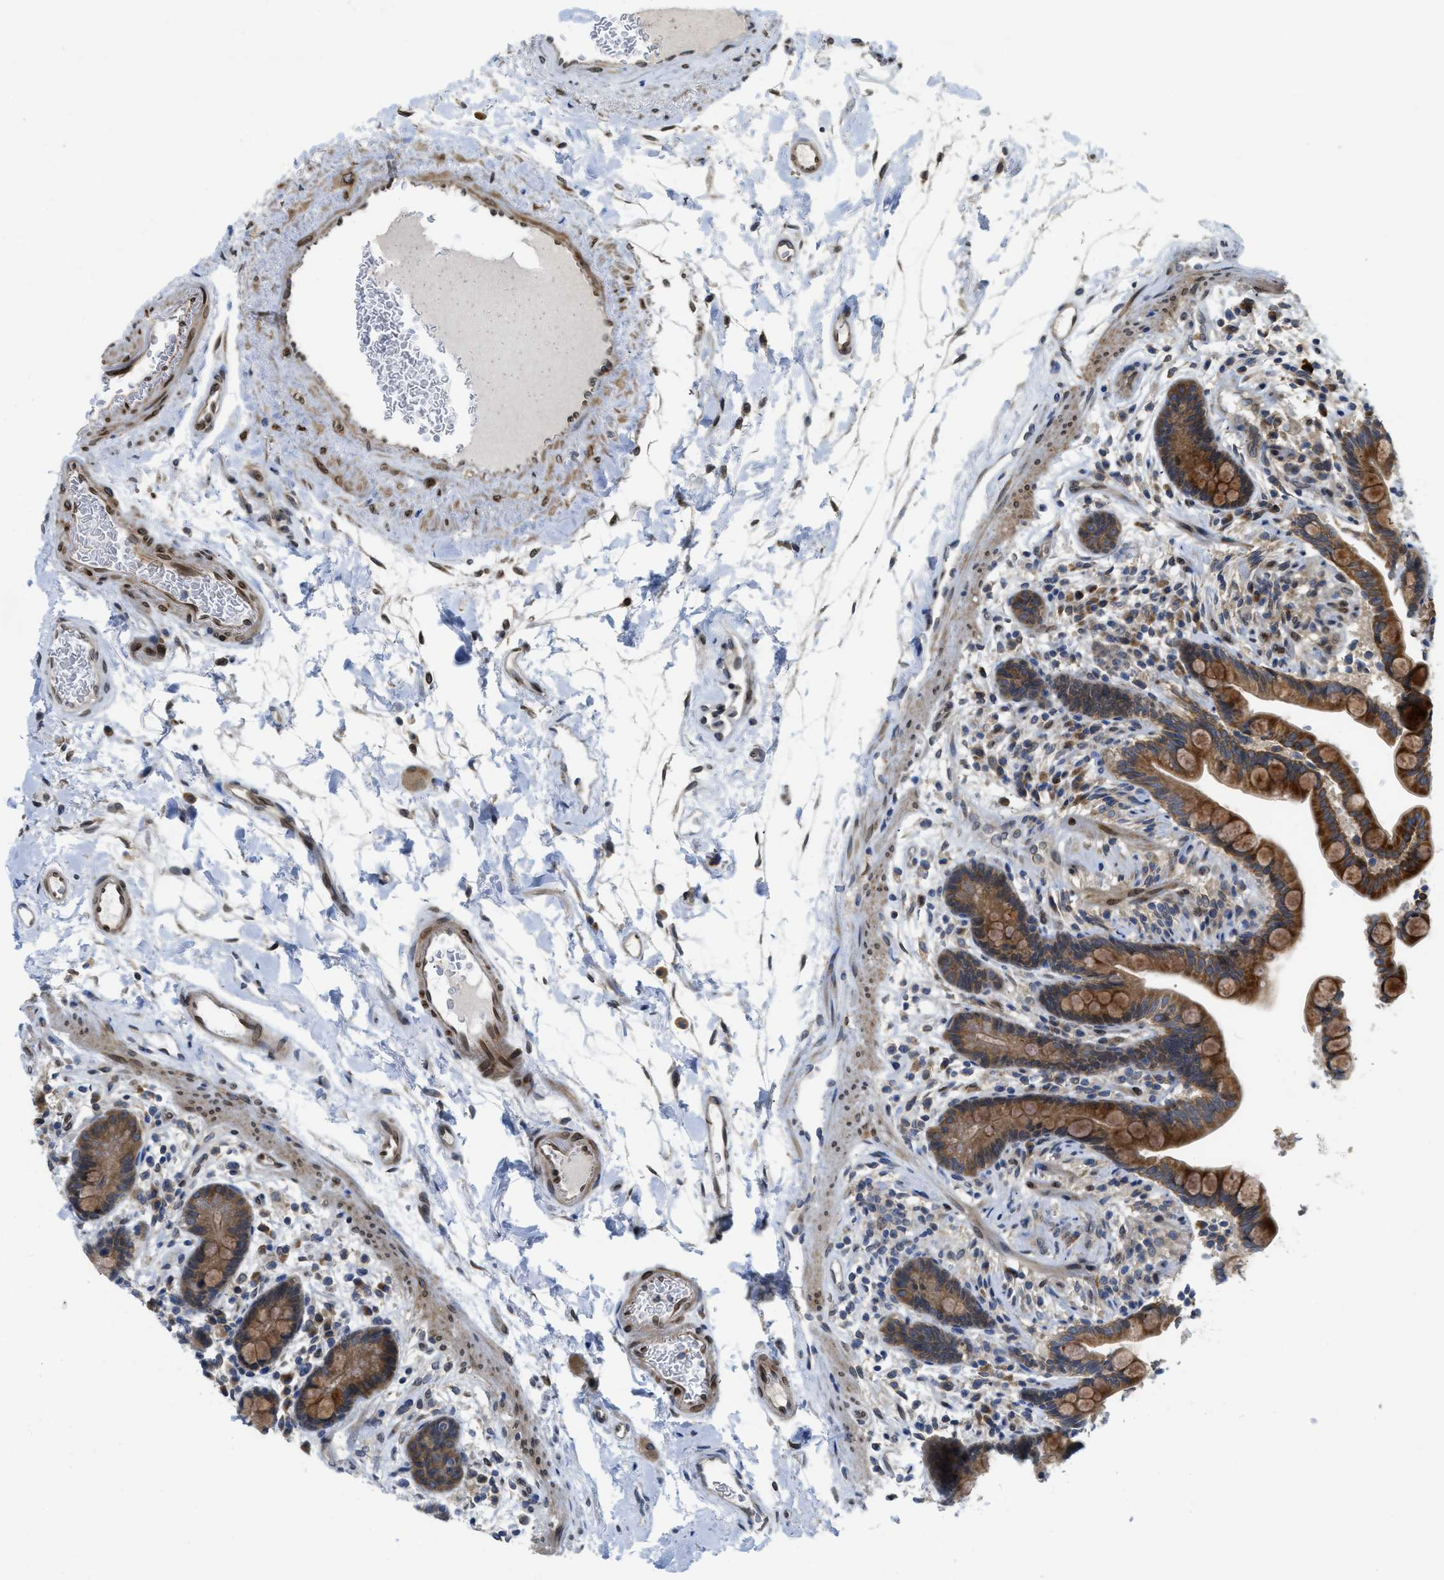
{"staining": {"intensity": "moderate", "quantity": ">75%", "location": "cytoplasmic/membranous,nuclear"}, "tissue": "colon", "cell_type": "Endothelial cells", "image_type": "normal", "snomed": [{"axis": "morphology", "description": "Normal tissue, NOS"}, {"axis": "topography", "description": "Colon"}], "caption": "Immunohistochemistry of normal human colon shows medium levels of moderate cytoplasmic/membranous,nuclear staining in approximately >75% of endothelial cells.", "gene": "EIF2AK3", "patient": {"sex": "male", "age": 73}}